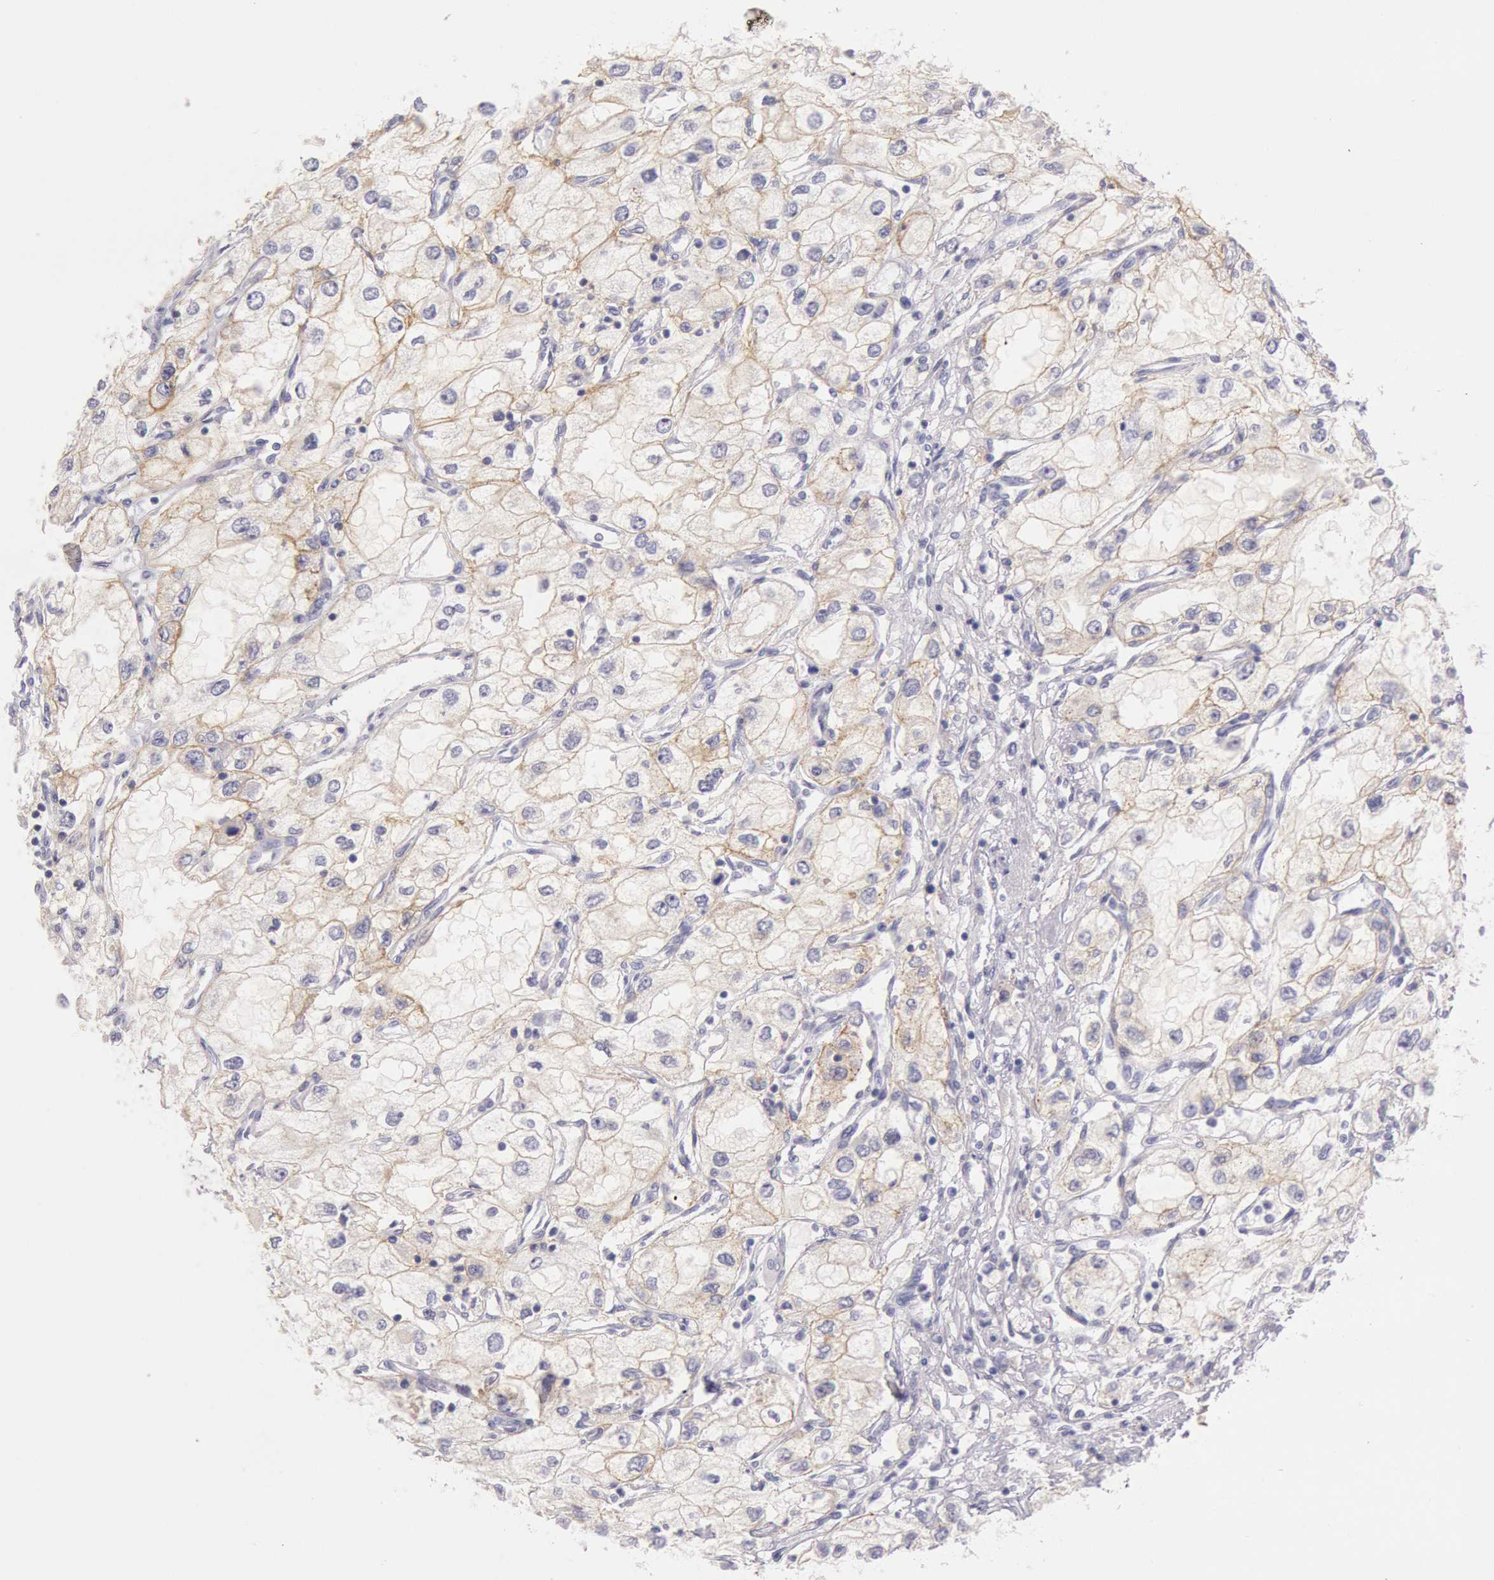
{"staining": {"intensity": "weak", "quantity": "25%-75%", "location": "cytoplasmic/membranous"}, "tissue": "renal cancer", "cell_type": "Tumor cells", "image_type": "cancer", "snomed": [{"axis": "morphology", "description": "Adenocarcinoma, NOS"}, {"axis": "topography", "description": "Kidney"}], "caption": "Protein staining by IHC displays weak cytoplasmic/membranous expression in approximately 25%-75% of tumor cells in adenocarcinoma (renal).", "gene": "EGFR", "patient": {"sex": "male", "age": 57}}